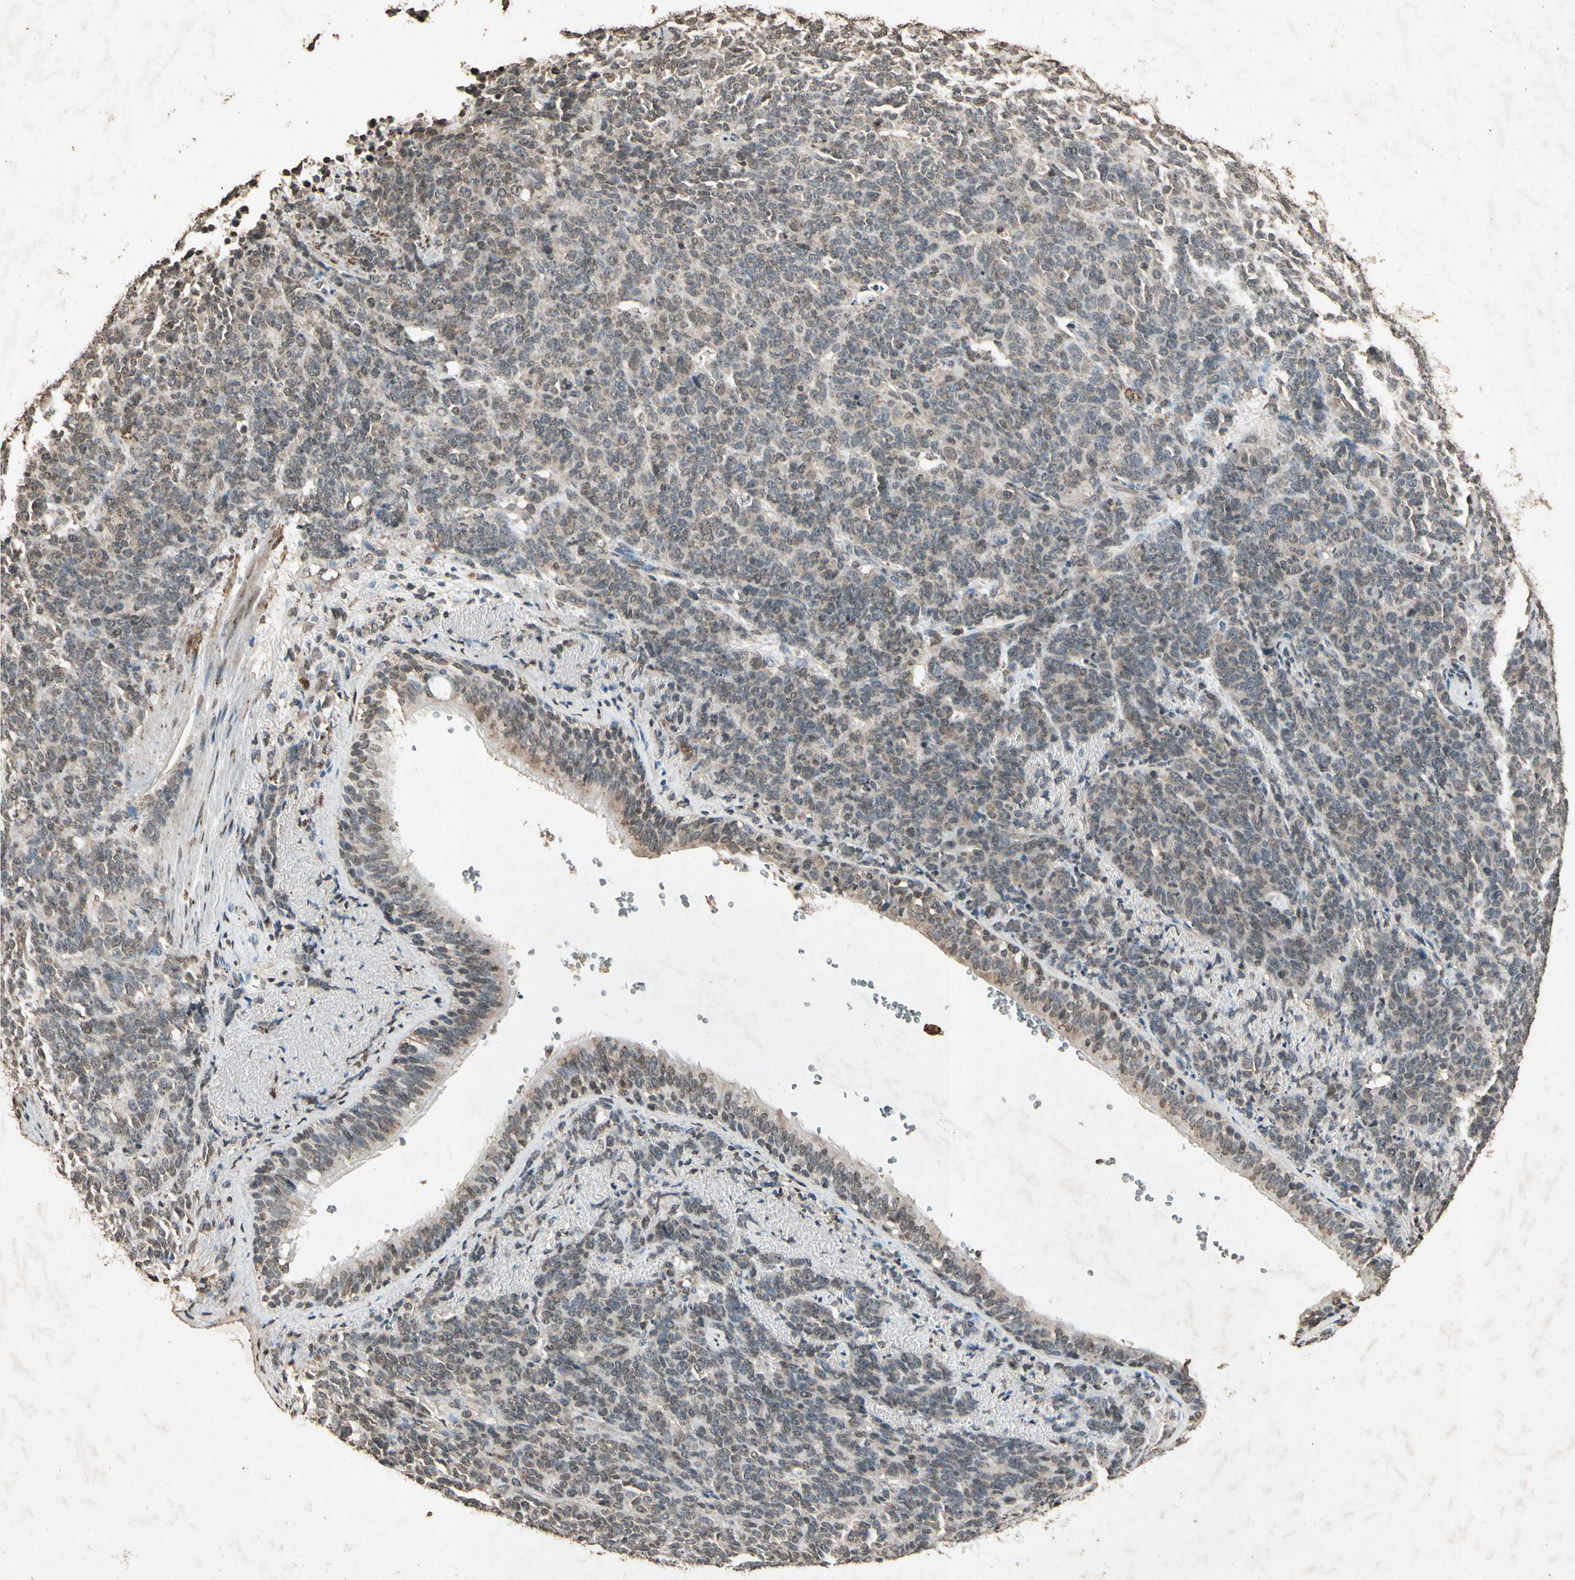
{"staining": {"intensity": "weak", "quantity": "25%-75%", "location": "cytoplasmic/membranous"}, "tissue": "lung cancer", "cell_type": "Tumor cells", "image_type": "cancer", "snomed": [{"axis": "morphology", "description": "Neoplasm, malignant, NOS"}, {"axis": "topography", "description": "Lung"}], "caption": "Immunohistochemical staining of human lung malignant neoplasm demonstrates low levels of weak cytoplasmic/membranous protein positivity in about 25%-75% of tumor cells. The staining is performed using DAB (3,3'-diaminobenzidine) brown chromogen to label protein expression. The nuclei are counter-stained blue using hematoxylin.", "gene": "GC", "patient": {"sex": "female", "age": 58}}